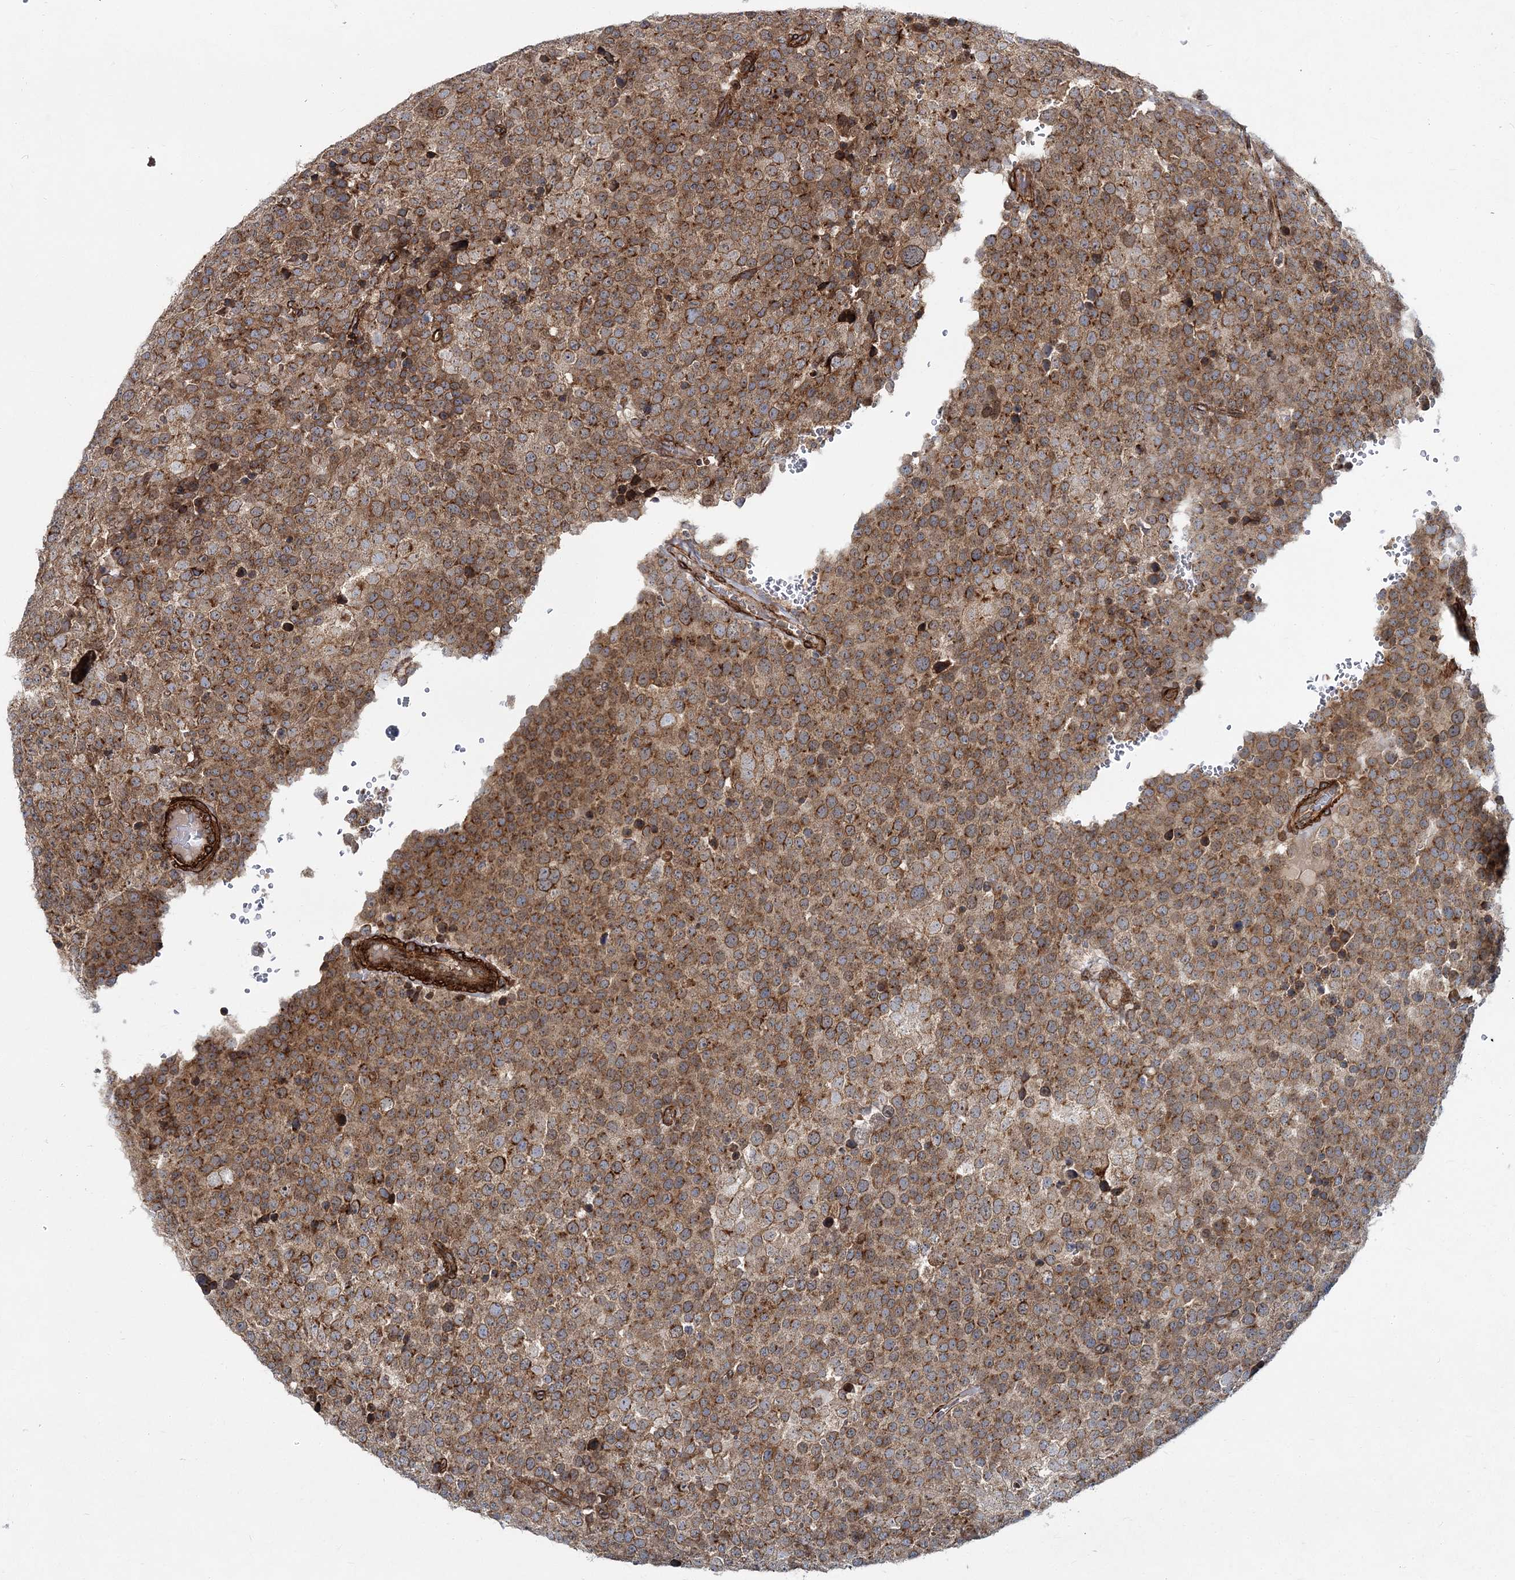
{"staining": {"intensity": "strong", "quantity": ">75%", "location": "cytoplasmic/membranous"}, "tissue": "testis cancer", "cell_type": "Tumor cells", "image_type": "cancer", "snomed": [{"axis": "morphology", "description": "Seminoma, NOS"}, {"axis": "topography", "description": "Testis"}], "caption": "A brown stain highlights strong cytoplasmic/membranous positivity of a protein in seminoma (testis) tumor cells.", "gene": "NBAS", "patient": {"sex": "male", "age": 71}}